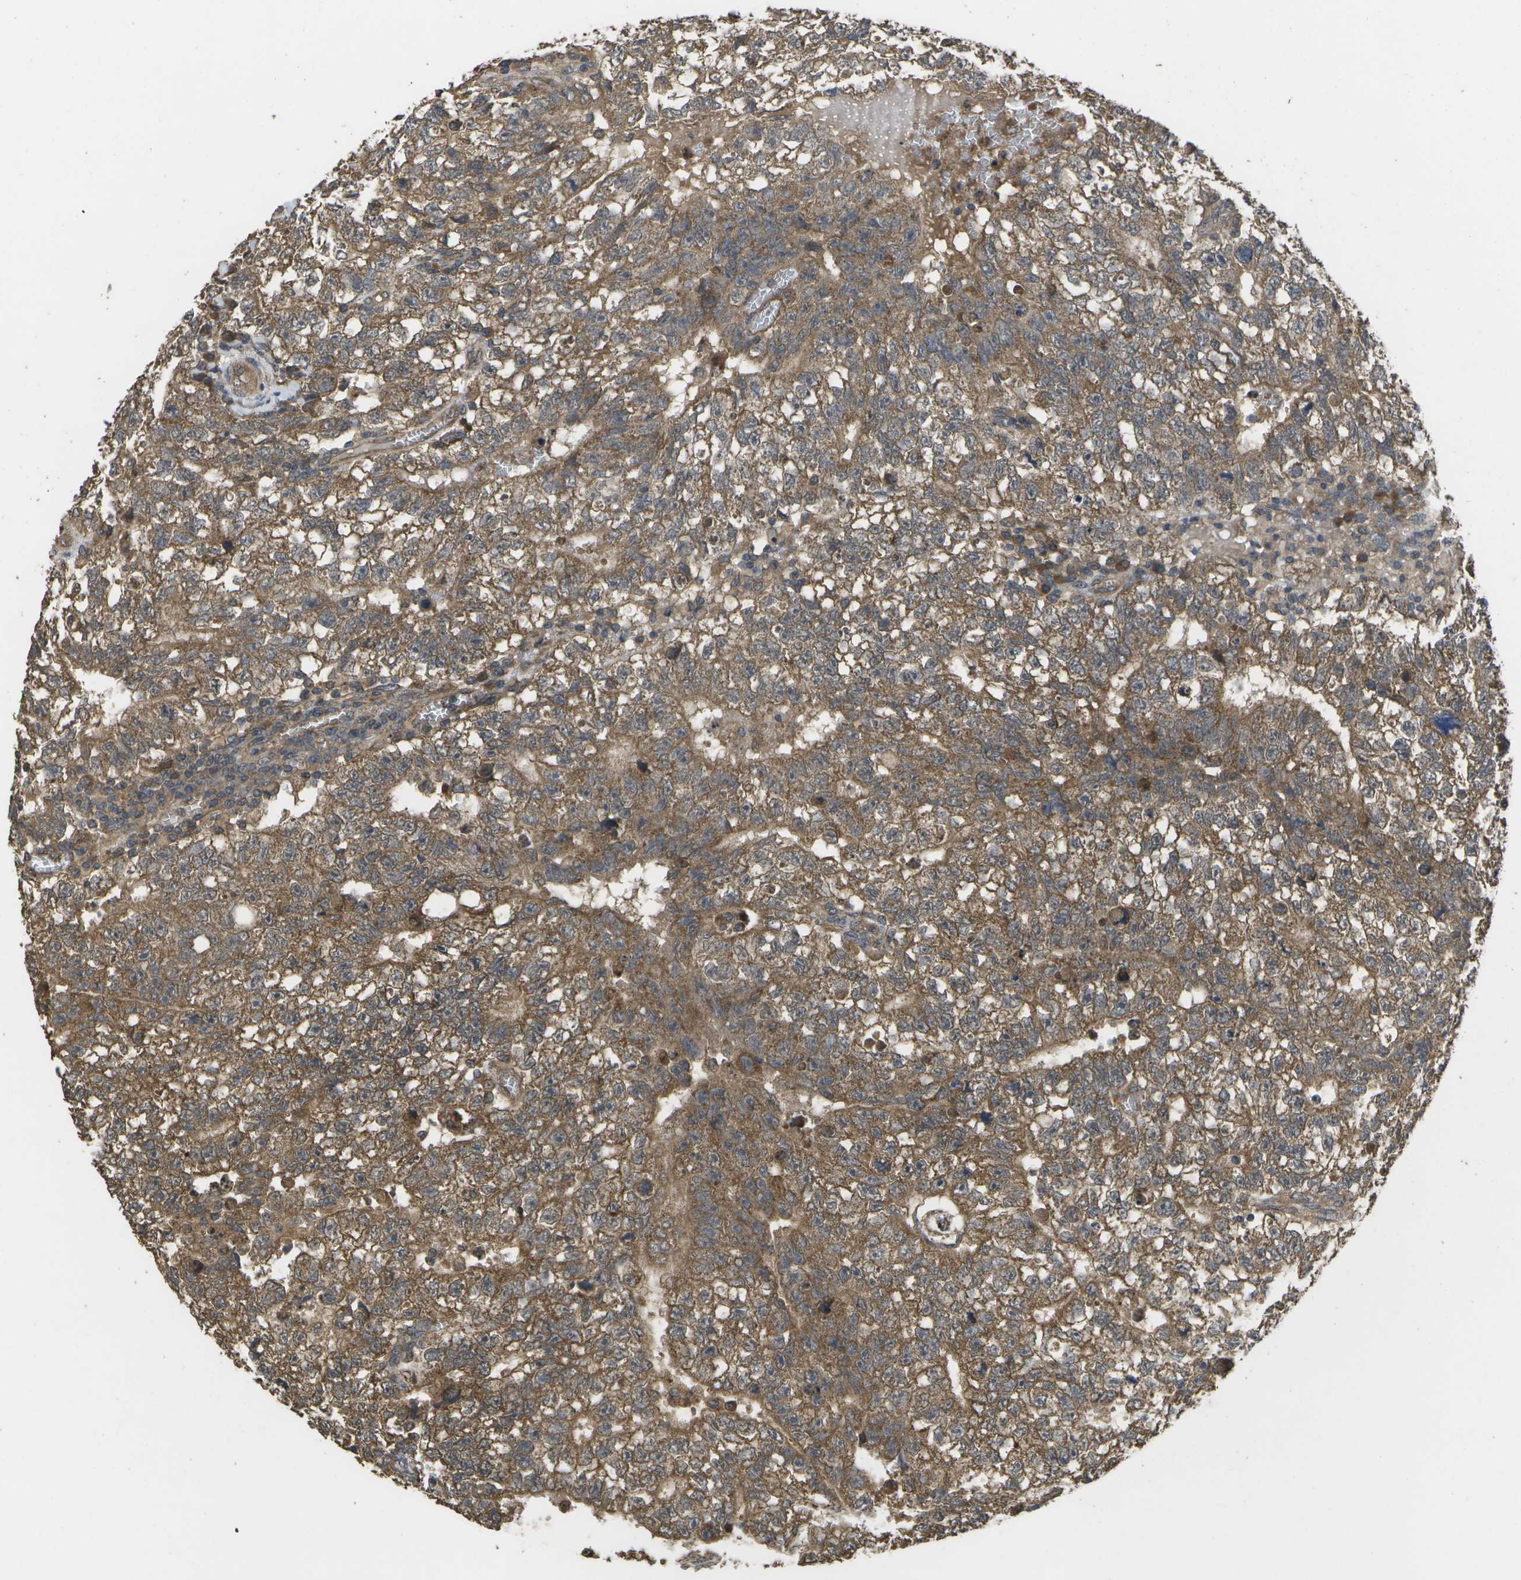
{"staining": {"intensity": "moderate", "quantity": ">75%", "location": "cytoplasmic/membranous"}, "tissue": "testis cancer", "cell_type": "Tumor cells", "image_type": "cancer", "snomed": [{"axis": "morphology", "description": "Seminoma, NOS"}, {"axis": "morphology", "description": "Carcinoma, Embryonal, NOS"}, {"axis": "topography", "description": "Testis"}], "caption": "This histopathology image exhibits immunohistochemistry (IHC) staining of human seminoma (testis), with medium moderate cytoplasmic/membranous expression in about >75% of tumor cells.", "gene": "SACS", "patient": {"sex": "male", "age": 38}}